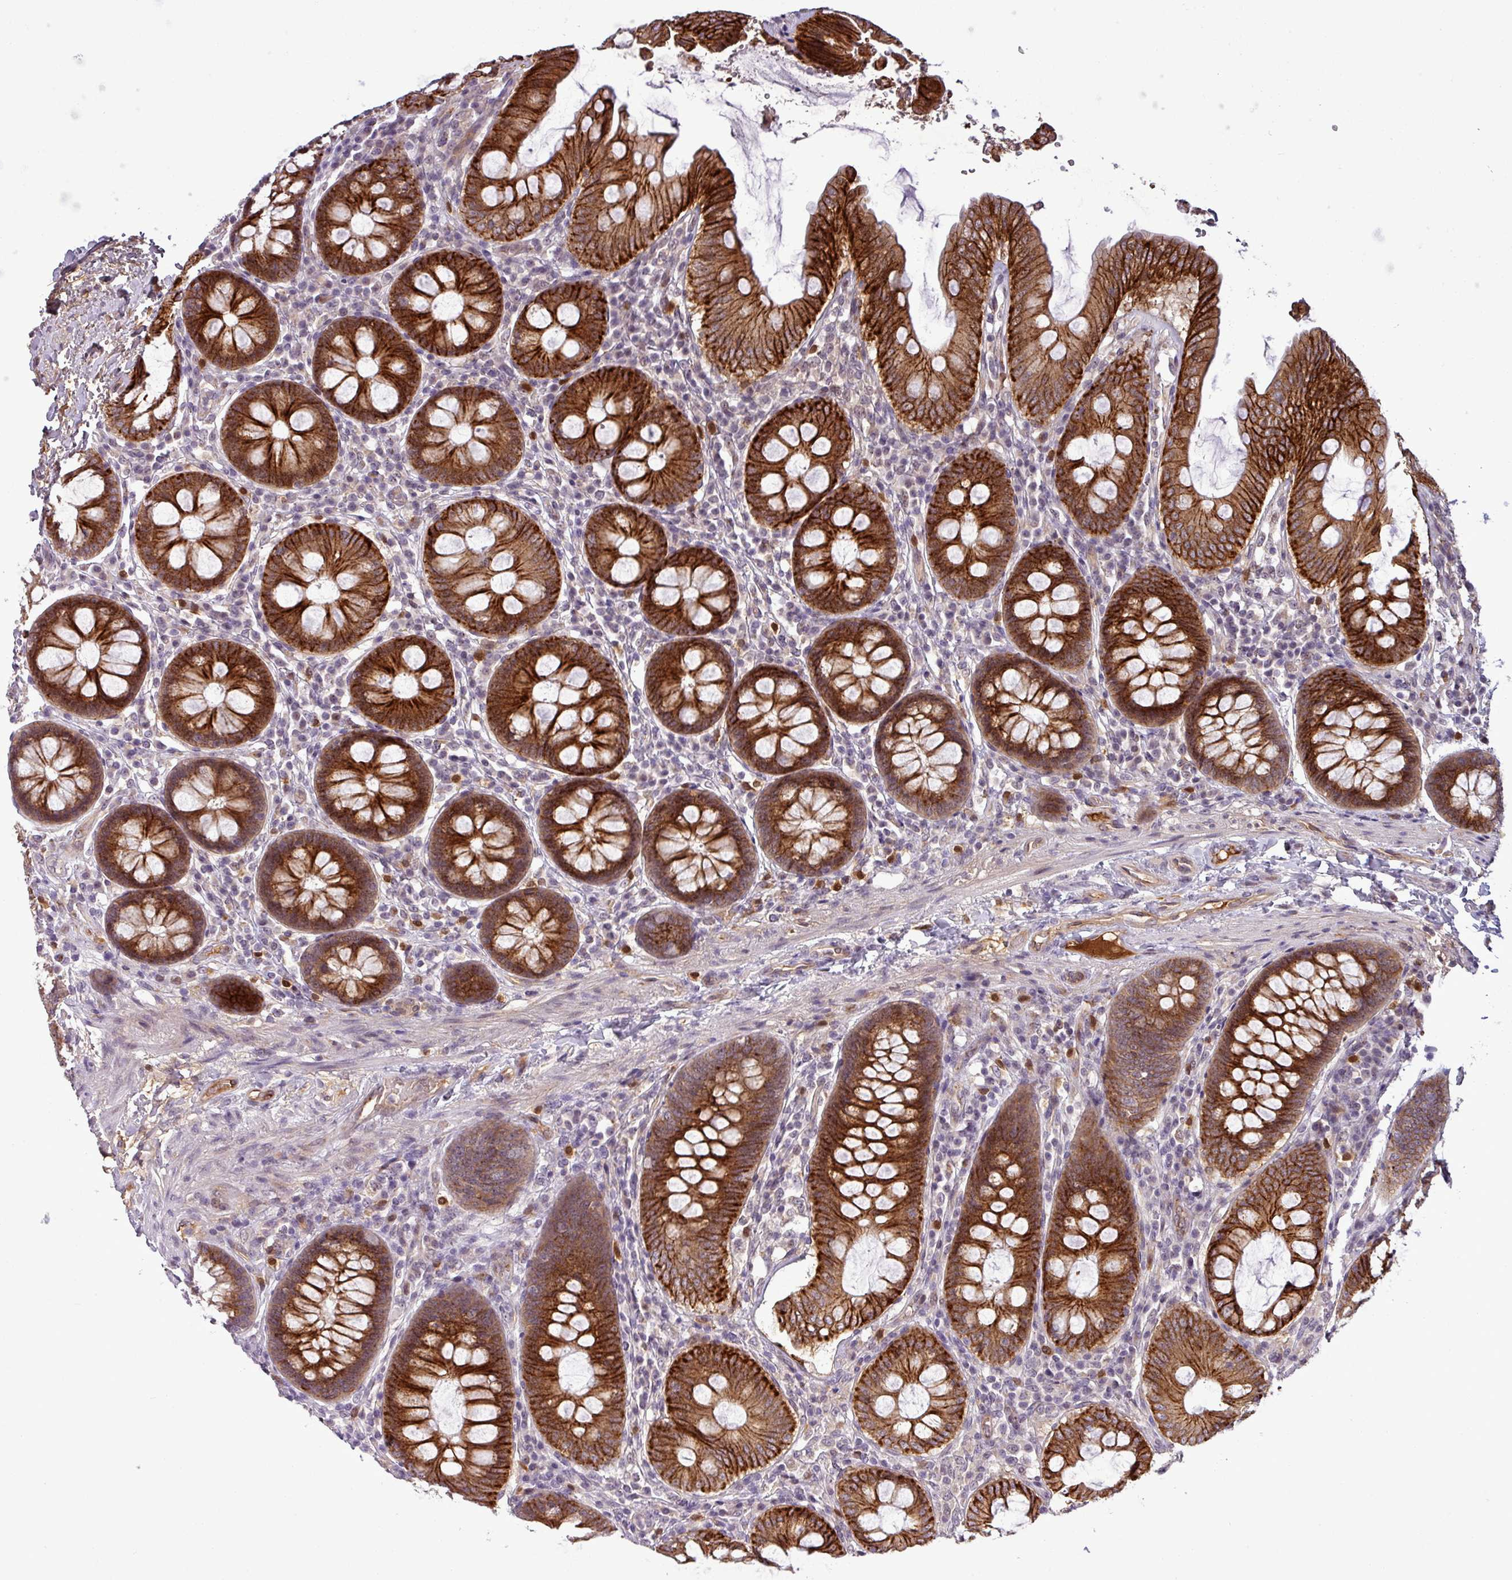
{"staining": {"intensity": "weak", "quantity": "<25%", "location": "cytoplasmic/membranous"}, "tissue": "colon", "cell_type": "Endothelial cells", "image_type": "normal", "snomed": [{"axis": "morphology", "description": "Normal tissue, NOS"}, {"axis": "topography", "description": "Colon"}], "caption": "Endothelial cells show no significant protein positivity in unremarkable colon.", "gene": "PCDH1", "patient": {"sex": "male", "age": 84}}